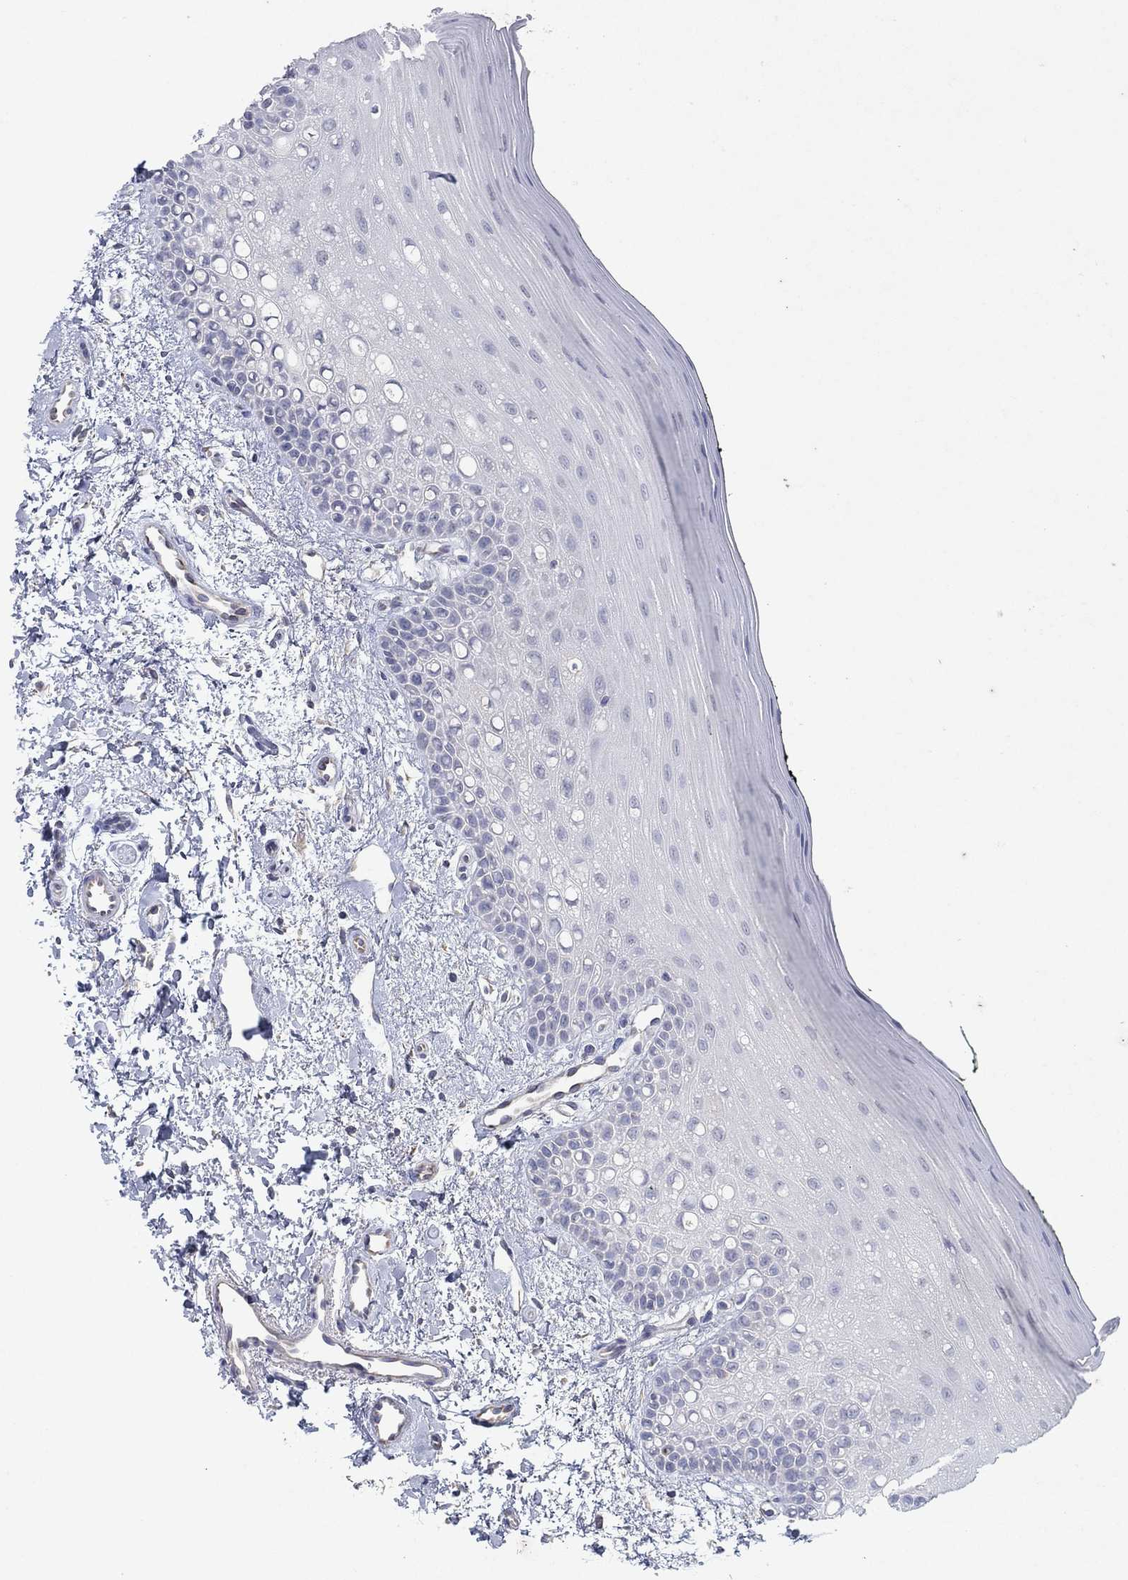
{"staining": {"intensity": "negative", "quantity": "none", "location": "none"}, "tissue": "oral mucosa", "cell_type": "Squamous epithelial cells", "image_type": "normal", "snomed": [{"axis": "morphology", "description": "Normal tissue, NOS"}, {"axis": "topography", "description": "Oral tissue"}], "caption": "Micrograph shows no protein staining in squamous epithelial cells of normal oral mucosa.", "gene": "KRT40", "patient": {"sex": "female", "age": 78}}